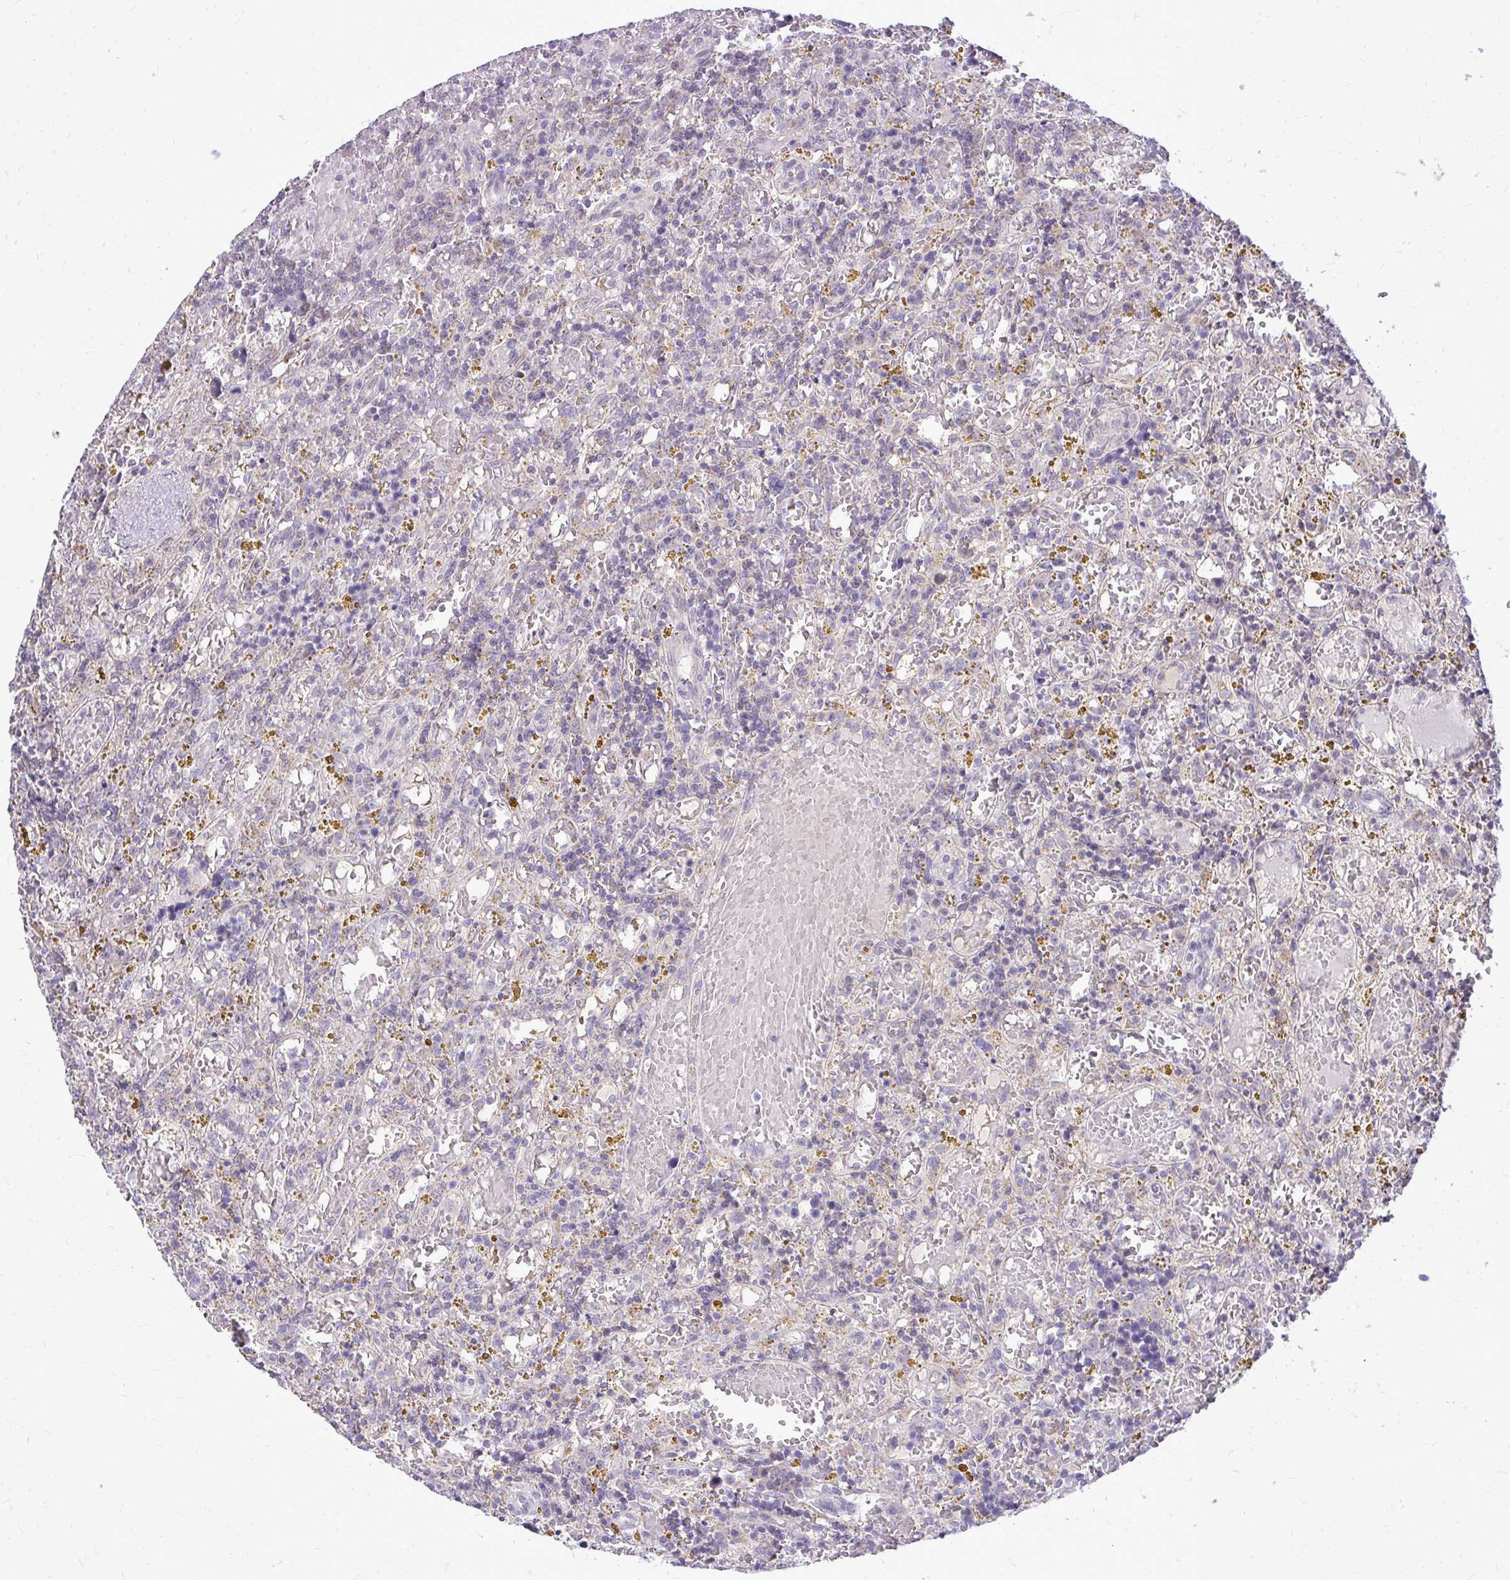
{"staining": {"intensity": "negative", "quantity": "none", "location": "none"}, "tissue": "lymphoma", "cell_type": "Tumor cells", "image_type": "cancer", "snomed": [{"axis": "morphology", "description": "Malignant lymphoma, non-Hodgkin's type, Low grade"}, {"axis": "topography", "description": "Spleen"}], "caption": "High power microscopy histopathology image of an immunohistochemistry (IHC) micrograph of malignant lymphoma, non-Hodgkin's type (low-grade), revealing no significant expression in tumor cells.", "gene": "SPTBN2", "patient": {"sex": "female", "age": 65}}